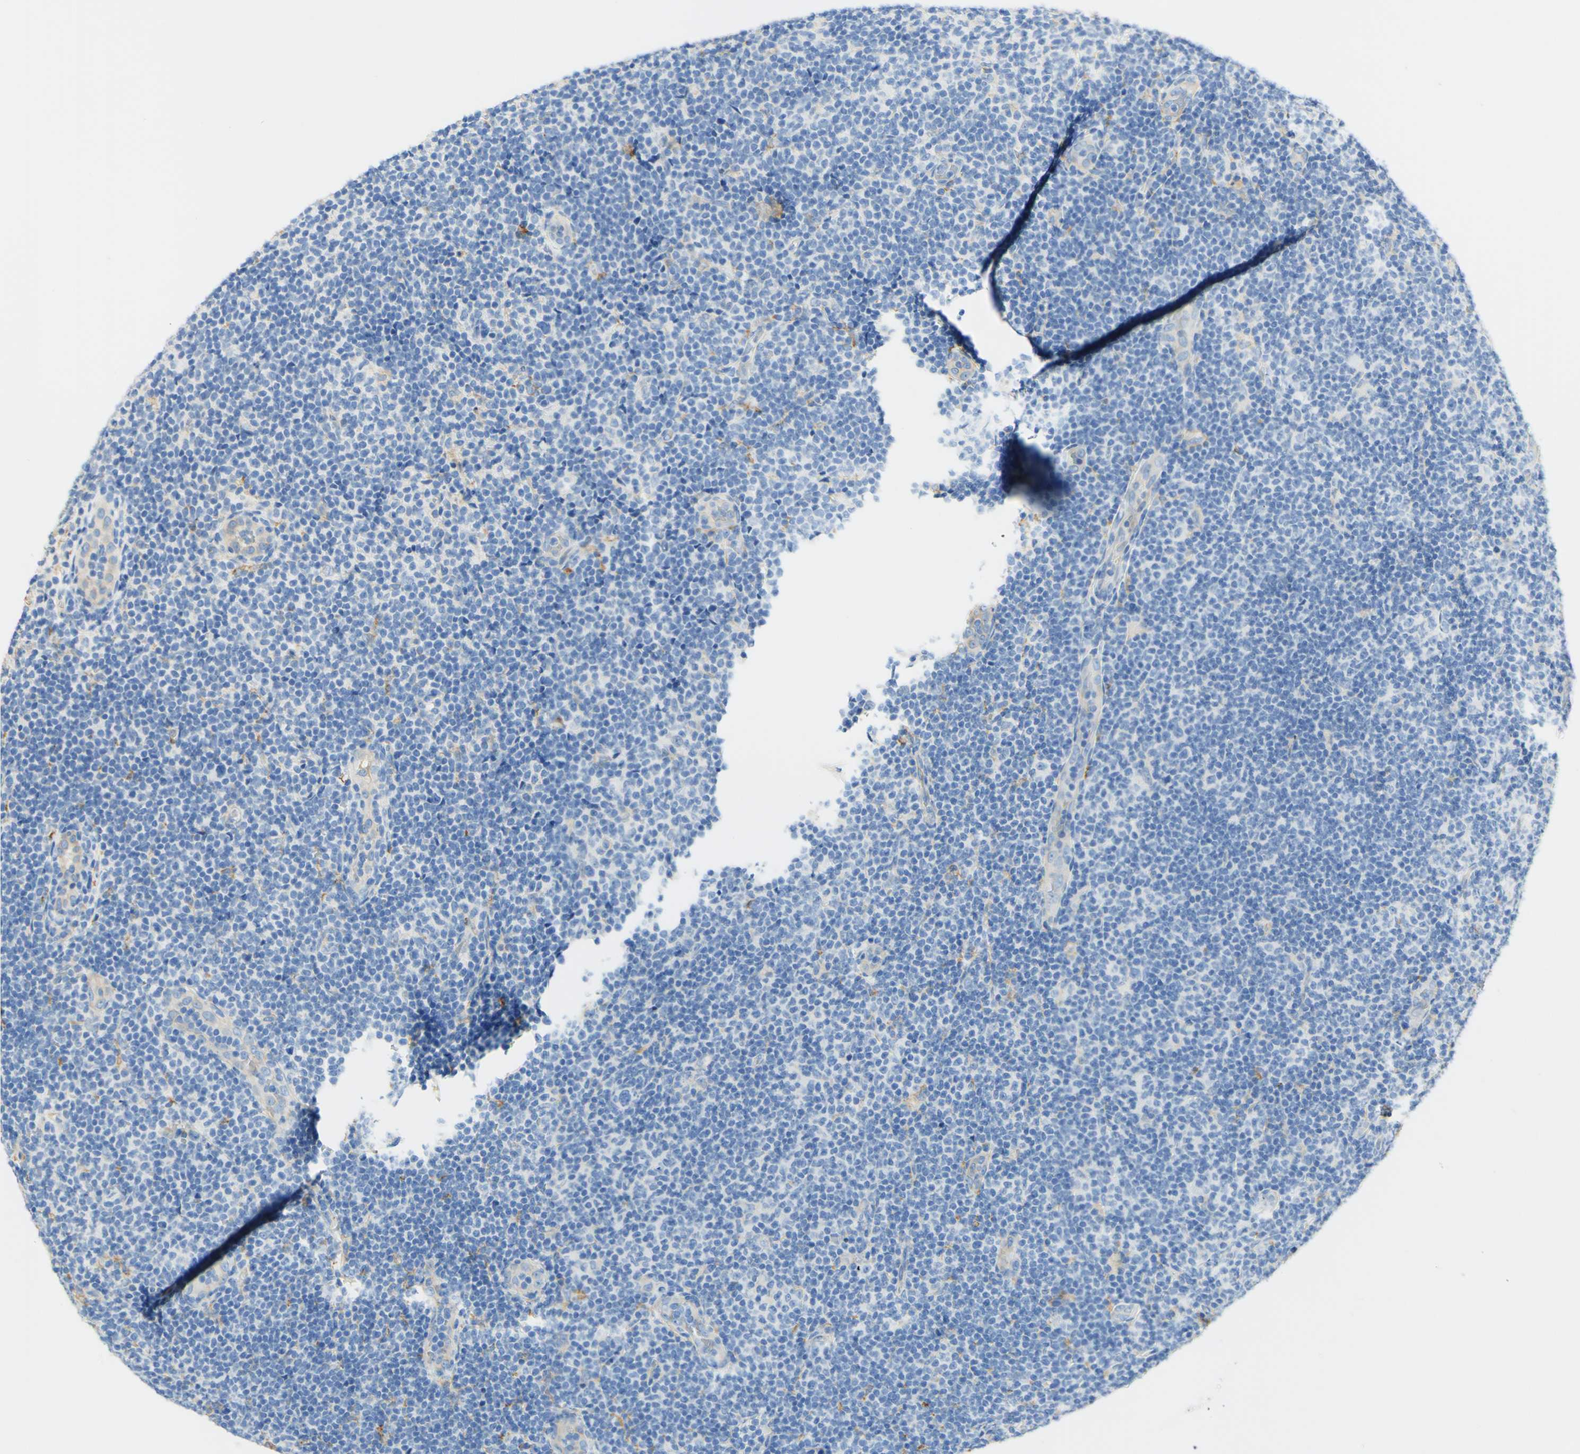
{"staining": {"intensity": "negative", "quantity": "none", "location": "none"}, "tissue": "lymphoma", "cell_type": "Tumor cells", "image_type": "cancer", "snomed": [{"axis": "morphology", "description": "Malignant lymphoma, non-Hodgkin's type, Low grade"}, {"axis": "topography", "description": "Lymph node"}], "caption": "A high-resolution photomicrograph shows immunohistochemistry (IHC) staining of malignant lymphoma, non-Hodgkin's type (low-grade), which reveals no significant staining in tumor cells. The staining was performed using DAB (3,3'-diaminobenzidine) to visualize the protein expression in brown, while the nuclei were stained in blue with hematoxylin (Magnification: 20x).", "gene": "FCGRT", "patient": {"sex": "male", "age": 83}}